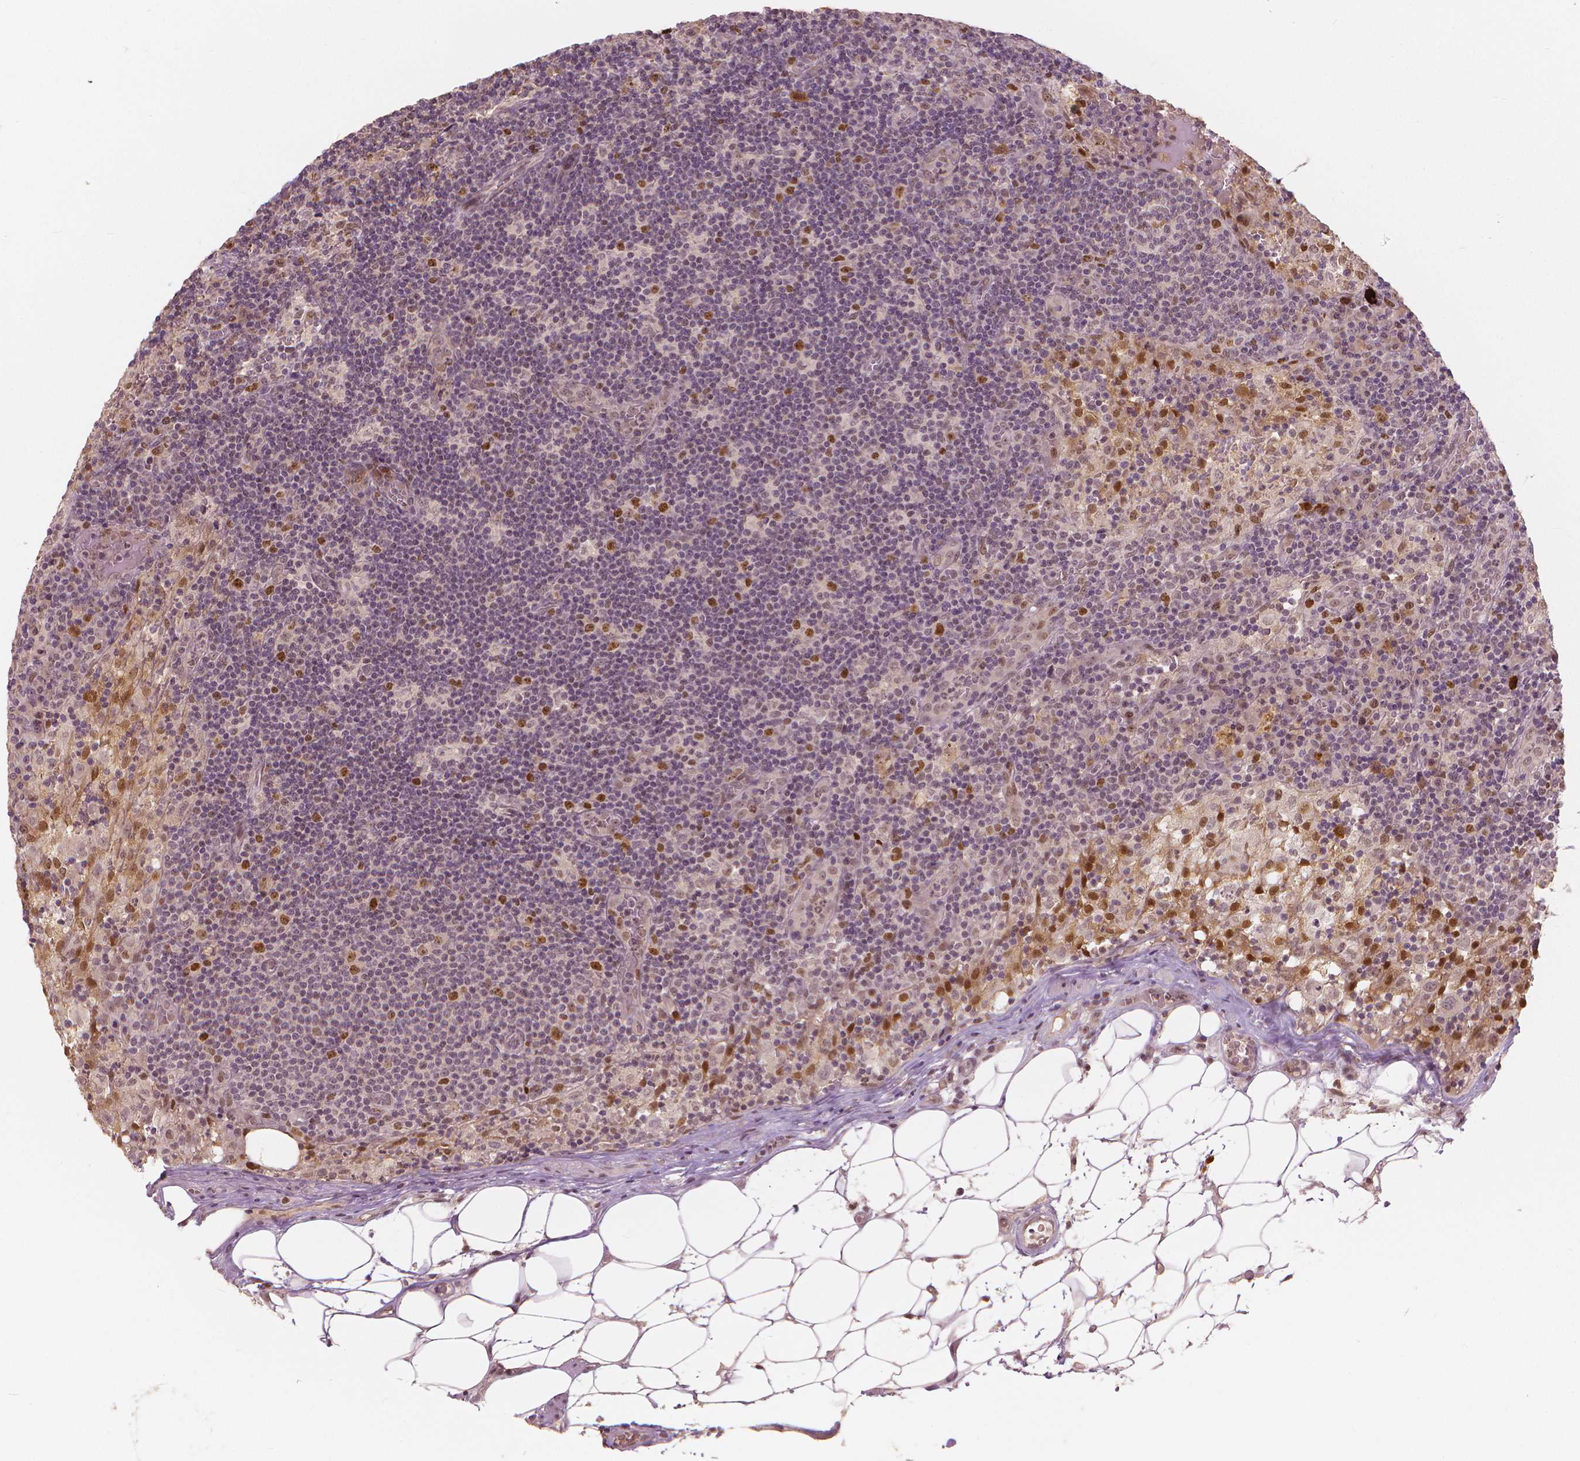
{"staining": {"intensity": "moderate", "quantity": "<25%", "location": "nuclear"}, "tissue": "lymph node", "cell_type": "Germinal center cells", "image_type": "normal", "snomed": [{"axis": "morphology", "description": "Normal tissue, NOS"}, {"axis": "topography", "description": "Lymph node"}], "caption": "Protein staining shows moderate nuclear staining in about <25% of germinal center cells in benign lymph node.", "gene": "NSD2", "patient": {"sex": "male", "age": 62}}